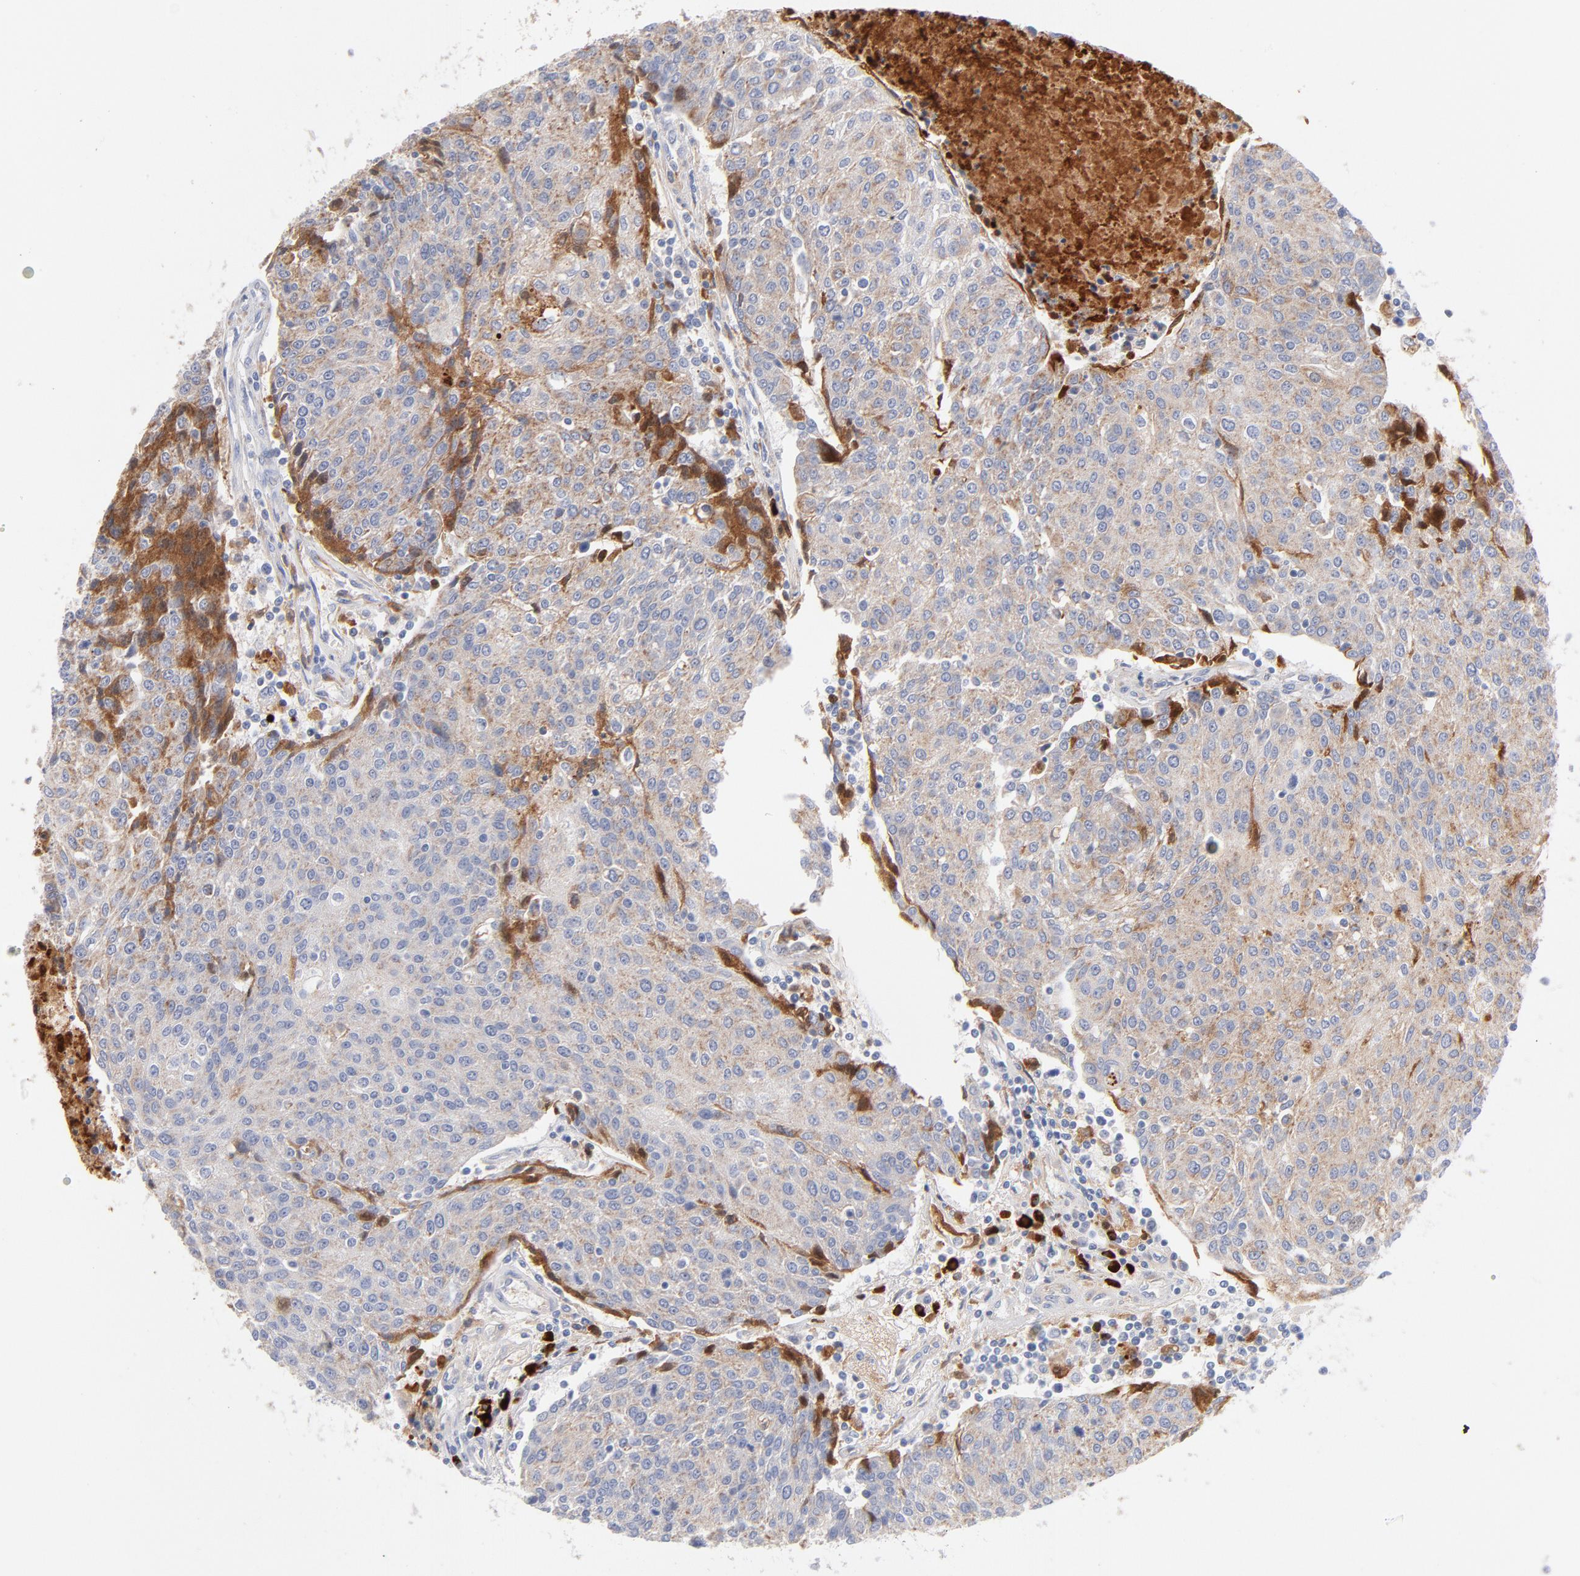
{"staining": {"intensity": "negative", "quantity": "none", "location": "none"}, "tissue": "urothelial cancer", "cell_type": "Tumor cells", "image_type": "cancer", "snomed": [{"axis": "morphology", "description": "Urothelial carcinoma, High grade"}, {"axis": "topography", "description": "Urinary bladder"}], "caption": "This is an immunohistochemistry histopathology image of human urothelial carcinoma (high-grade). There is no staining in tumor cells.", "gene": "PLAT", "patient": {"sex": "female", "age": 85}}